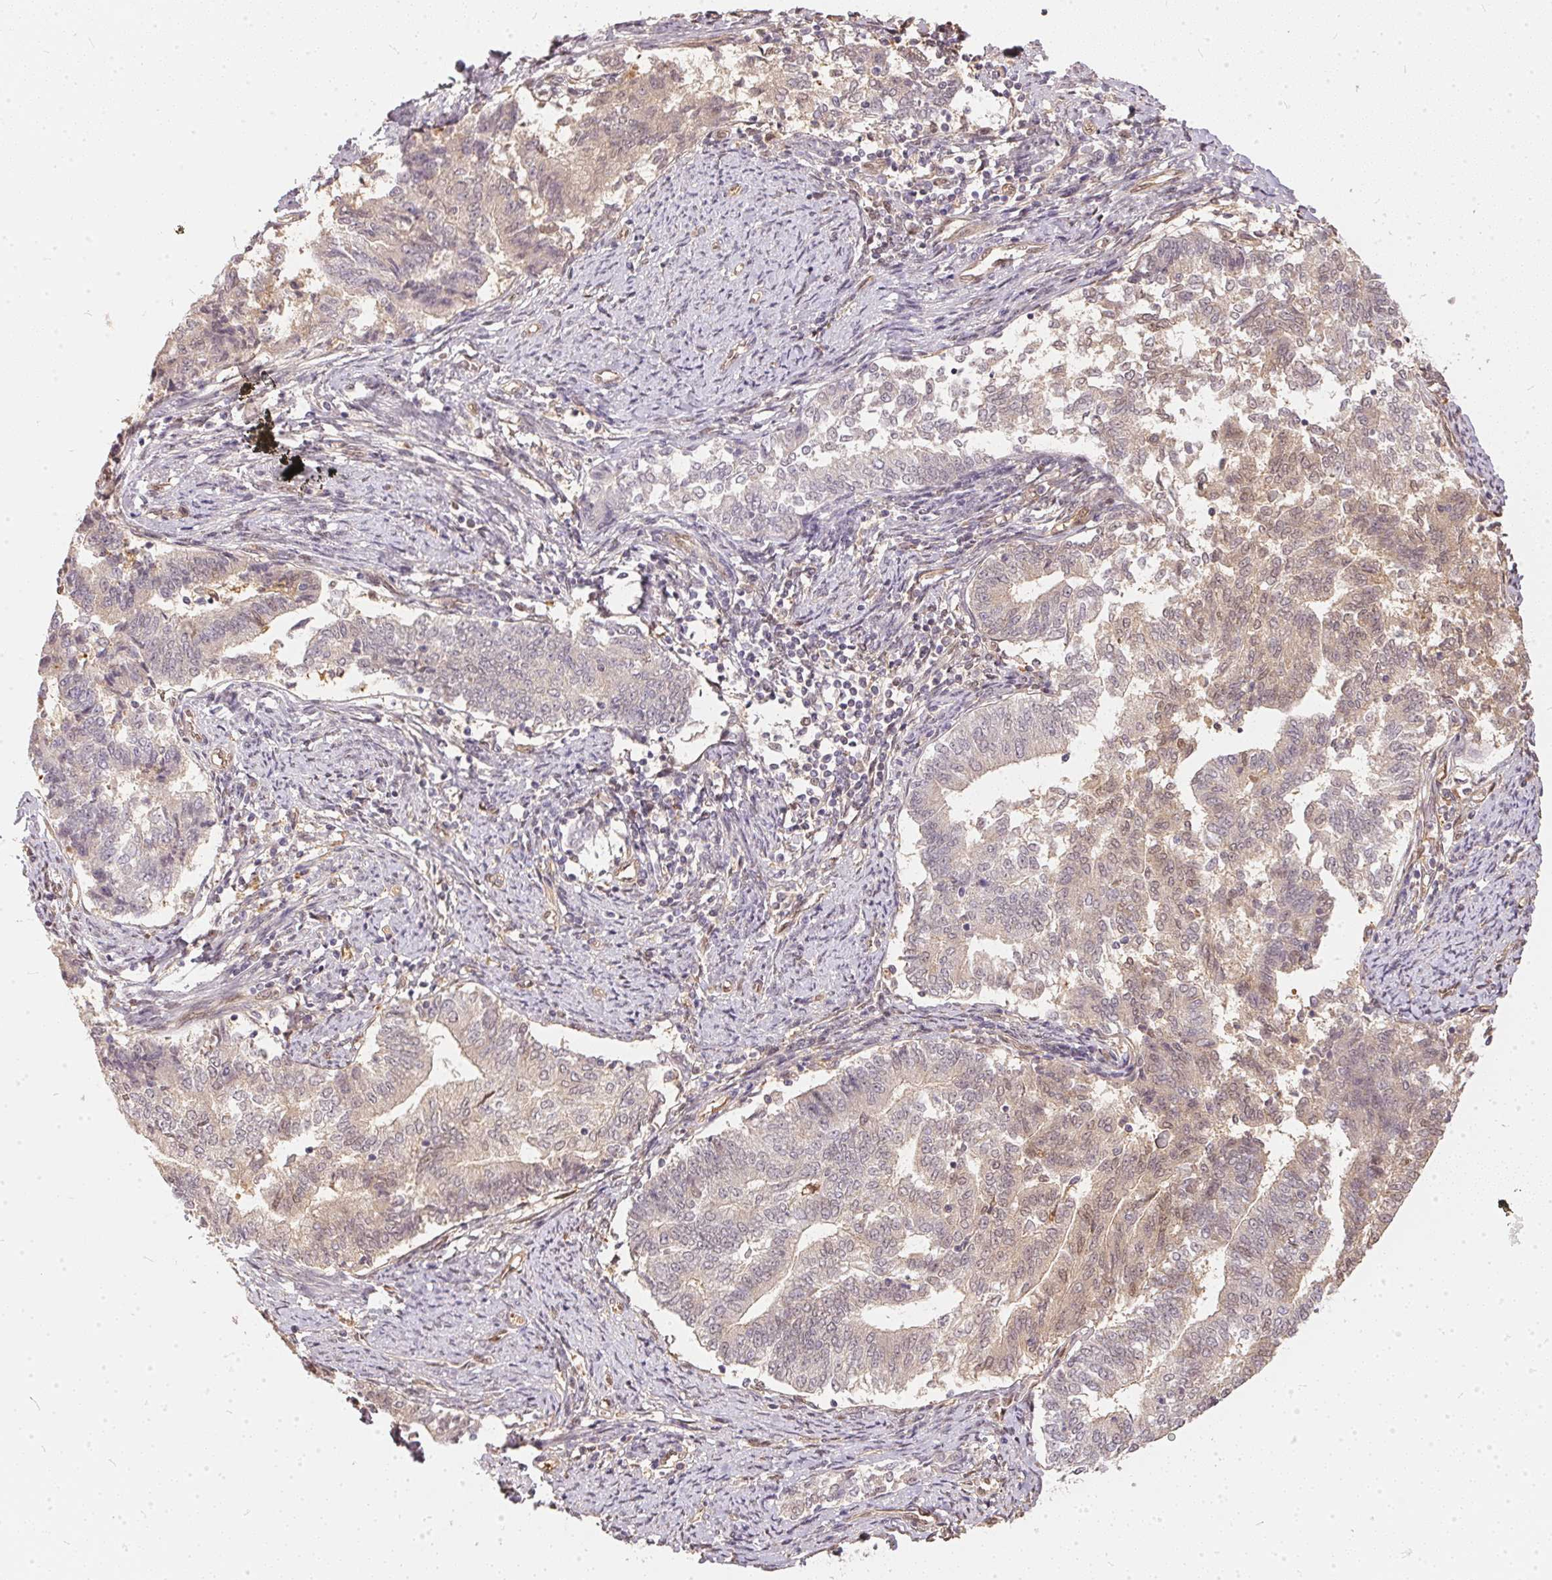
{"staining": {"intensity": "weak", "quantity": "<25%", "location": "cytoplasmic/membranous,nuclear"}, "tissue": "endometrial cancer", "cell_type": "Tumor cells", "image_type": "cancer", "snomed": [{"axis": "morphology", "description": "Adenocarcinoma, NOS"}, {"axis": "topography", "description": "Endometrium"}], "caption": "This photomicrograph is of endometrial adenocarcinoma stained with IHC to label a protein in brown with the nuclei are counter-stained blue. There is no expression in tumor cells. (DAB immunohistochemistry (IHC) visualized using brightfield microscopy, high magnification).", "gene": "BLMH", "patient": {"sex": "female", "age": 65}}